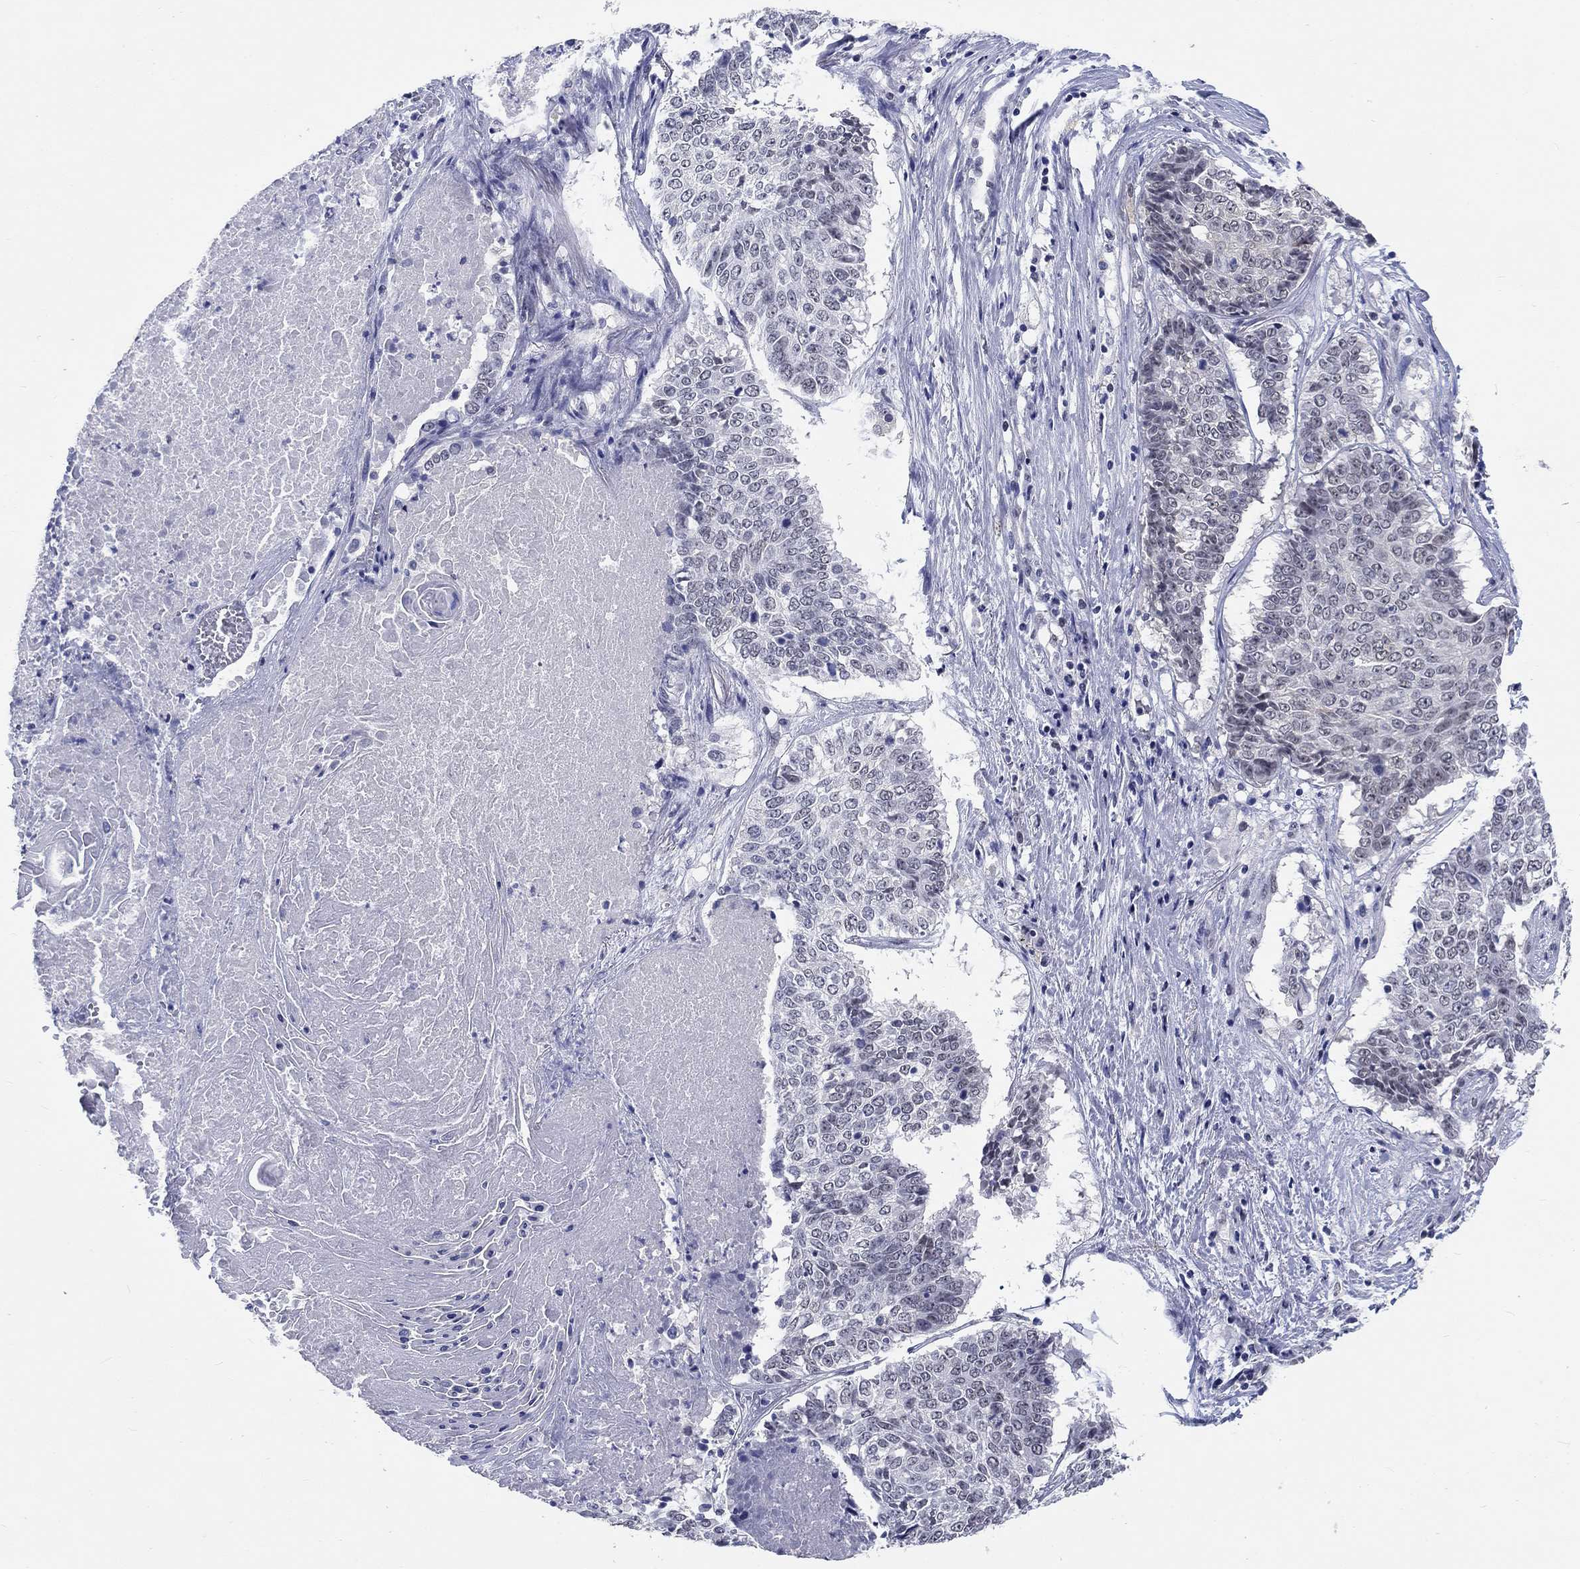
{"staining": {"intensity": "negative", "quantity": "none", "location": "none"}, "tissue": "lung cancer", "cell_type": "Tumor cells", "image_type": "cancer", "snomed": [{"axis": "morphology", "description": "Squamous cell carcinoma, NOS"}, {"axis": "topography", "description": "Lung"}], "caption": "A micrograph of lung cancer stained for a protein displays no brown staining in tumor cells.", "gene": "GRIN1", "patient": {"sex": "male", "age": 64}}